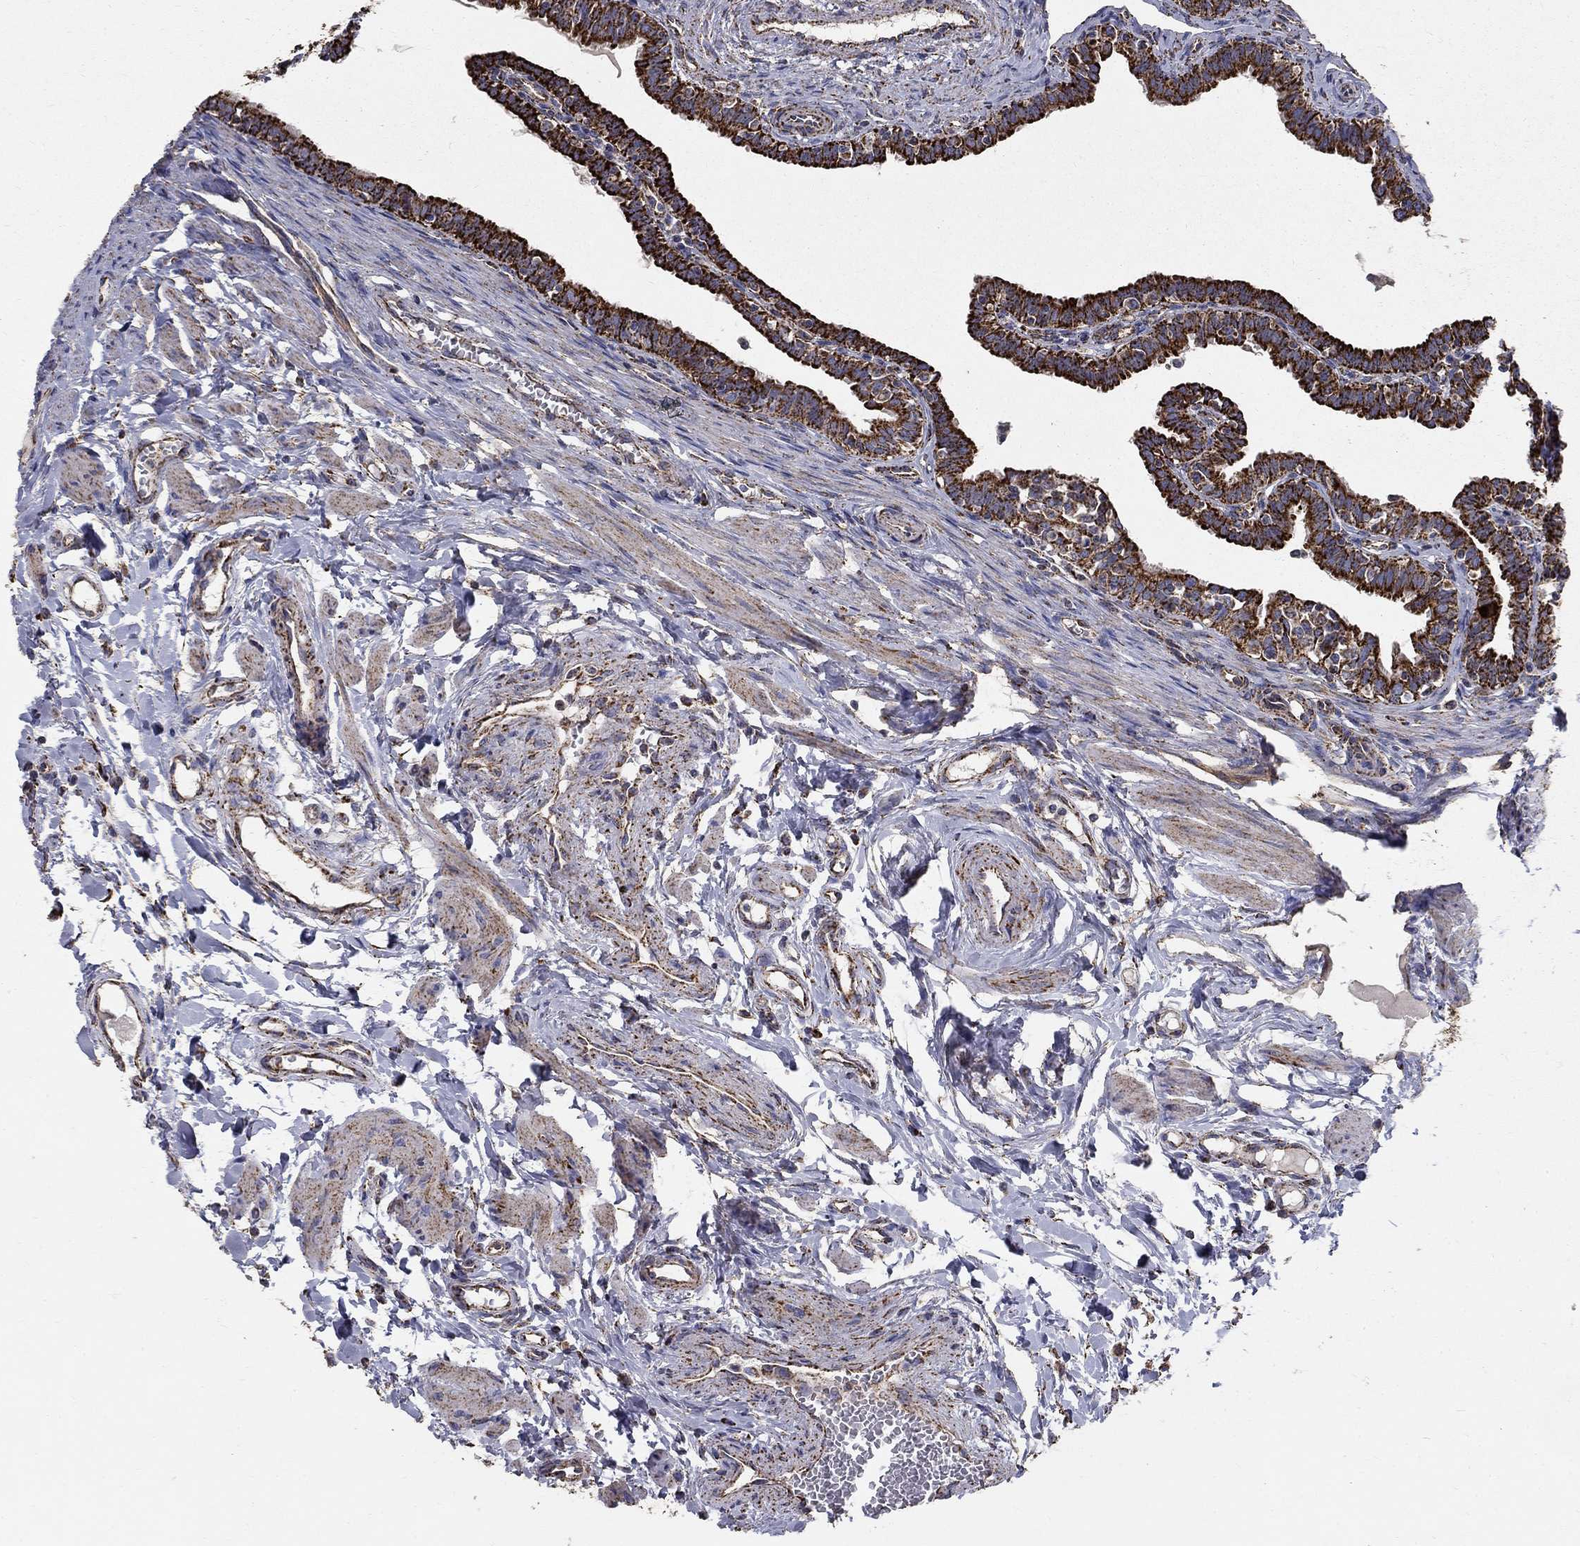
{"staining": {"intensity": "strong", "quantity": ">75%", "location": "cytoplasmic/membranous"}, "tissue": "fallopian tube", "cell_type": "Glandular cells", "image_type": "normal", "snomed": [{"axis": "morphology", "description": "Normal tissue, NOS"}, {"axis": "topography", "description": "Fallopian tube"}], "caption": "Immunohistochemical staining of benign human fallopian tube demonstrates high levels of strong cytoplasmic/membranous positivity in about >75% of glandular cells. The protein of interest is shown in brown color, while the nuclei are stained blue.", "gene": "GCSH", "patient": {"sex": "female", "age": 36}}